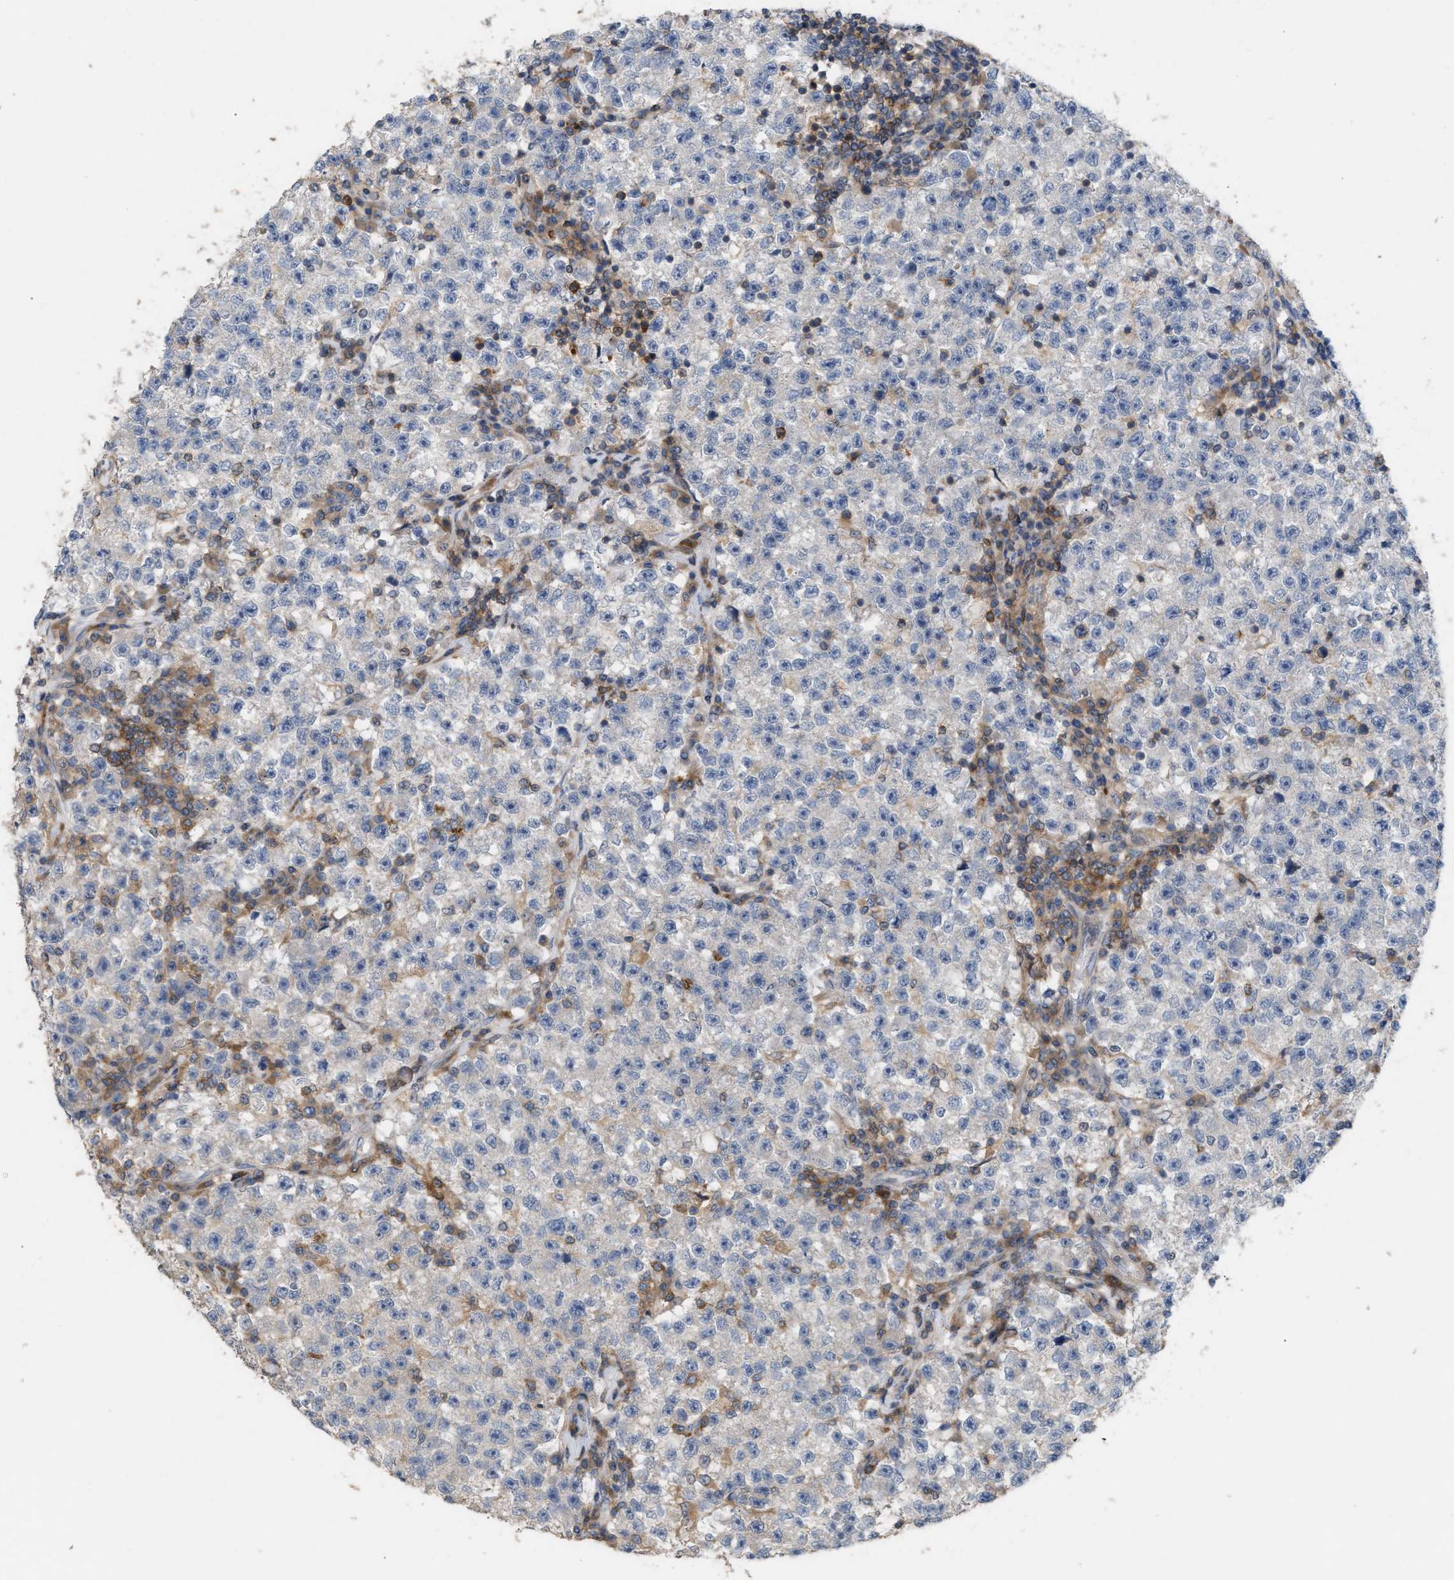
{"staining": {"intensity": "negative", "quantity": "none", "location": "none"}, "tissue": "testis cancer", "cell_type": "Tumor cells", "image_type": "cancer", "snomed": [{"axis": "morphology", "description": "Seminoma, NOS"}, {"axis": "topography", "description": "Testis"}], "caption": "High magnification brightfield microscopy of testis cancer stained with DAB (3,3'-diaminobenzidine) (brown) and counterstained with hematoxylin (blue): tumor cells show no significant expression. (DAB (3,3'-diaminobenzidine) immunohistochemistry, high magnification).", "gene": "DBNL", "patient": {"sex": "male", "age": 22}}